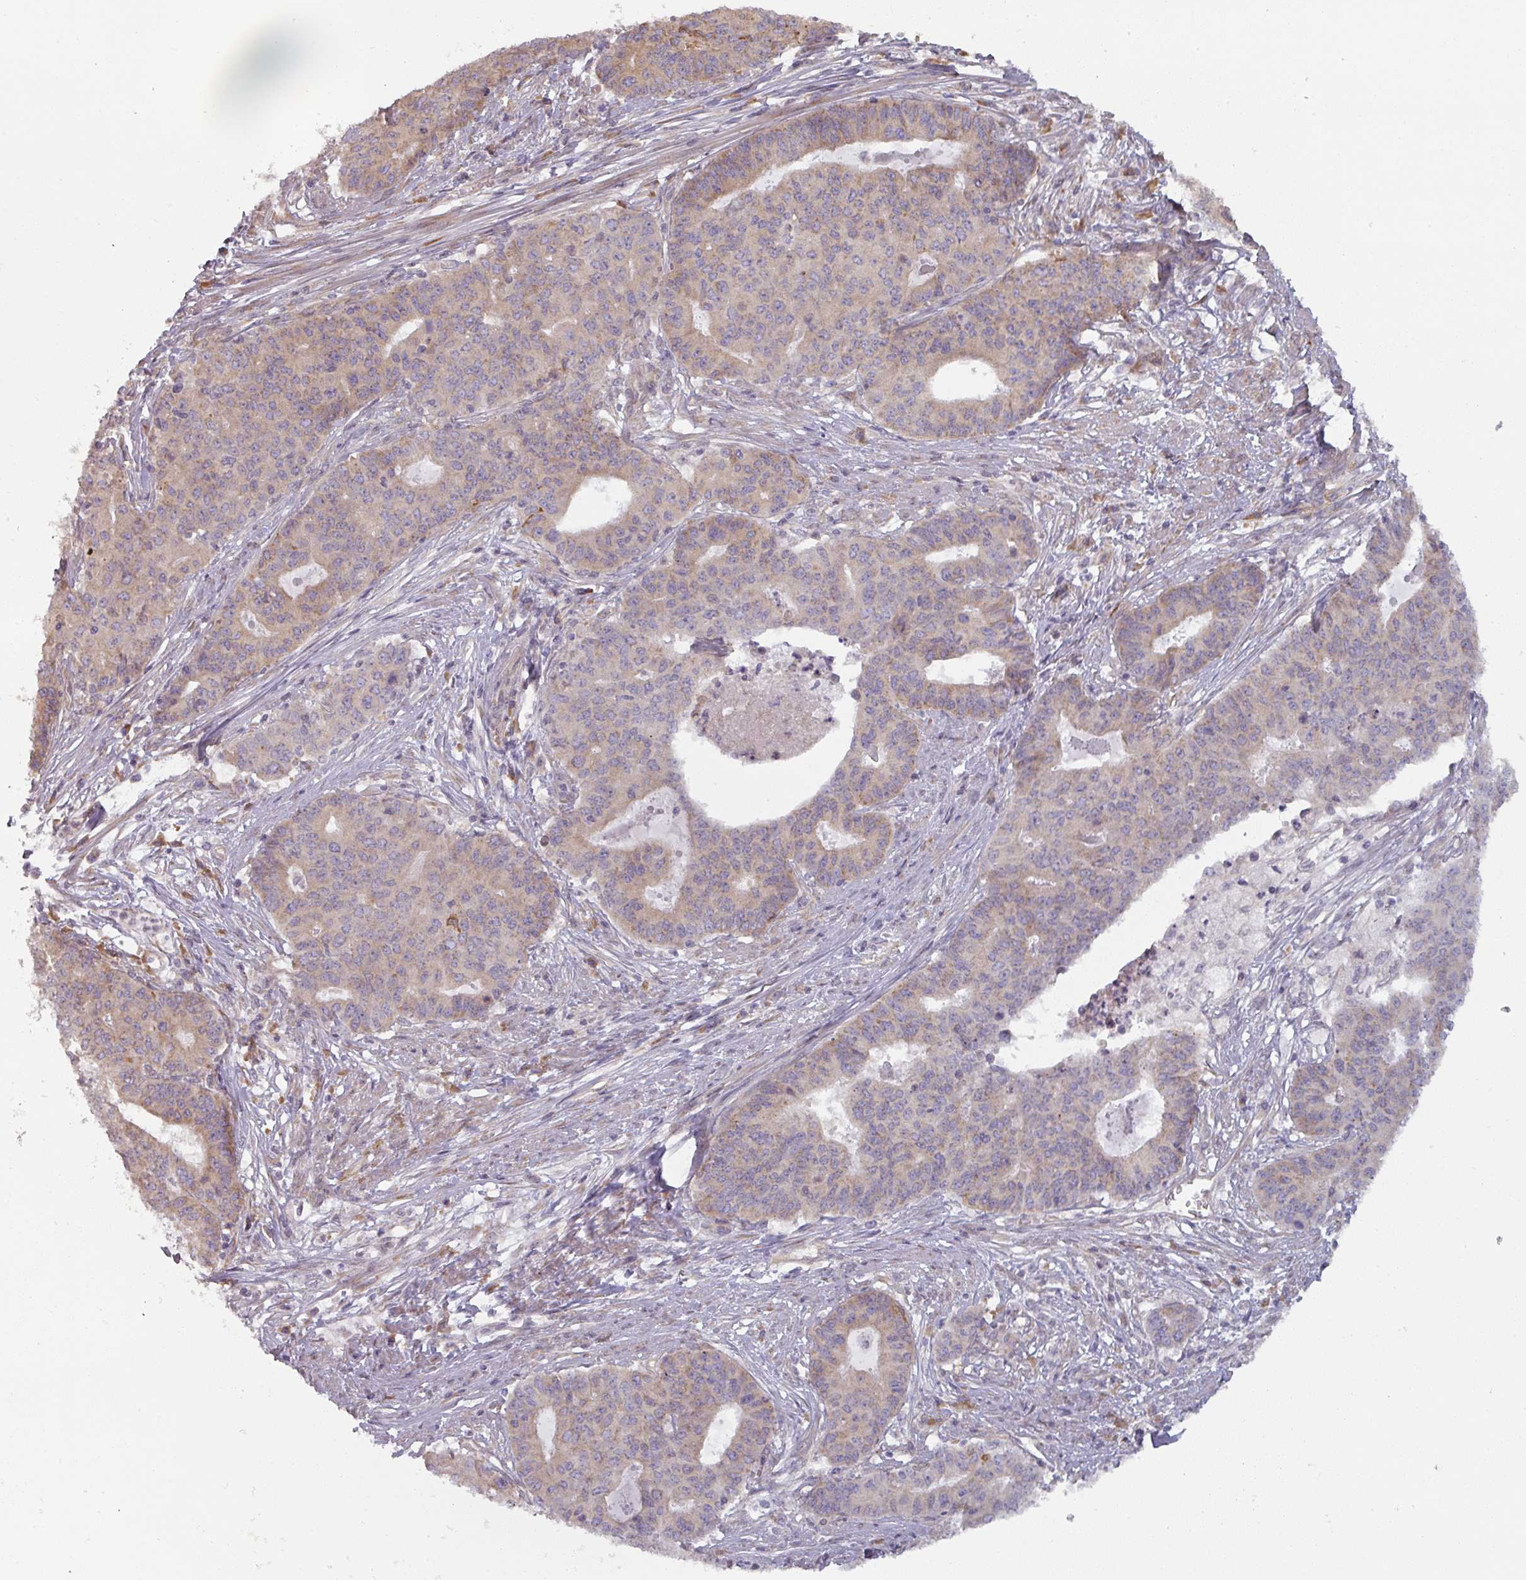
{"staining": {"intensity": "weak", "quantity": "25%-75%", "location": "cytoplasmic/membranous"}, "tissue": "endometrial cancer", "cell_type": "Tumor cells", "image_type": "cancer", "snomed": [{"axis": "morphology", "description": "Adenocarcinoma, NOS"}, {"axis": "topography", "description": "Endometrium"}], "caption": "IHC (DAB) staining of endometrial adenocarcinoma exhibits weak cytoplasmic/membranous protein positivity in about 25%-75% of tumor cells.", "gene": "TAPT1", "patient": {"sex": "female", "age": 59}}